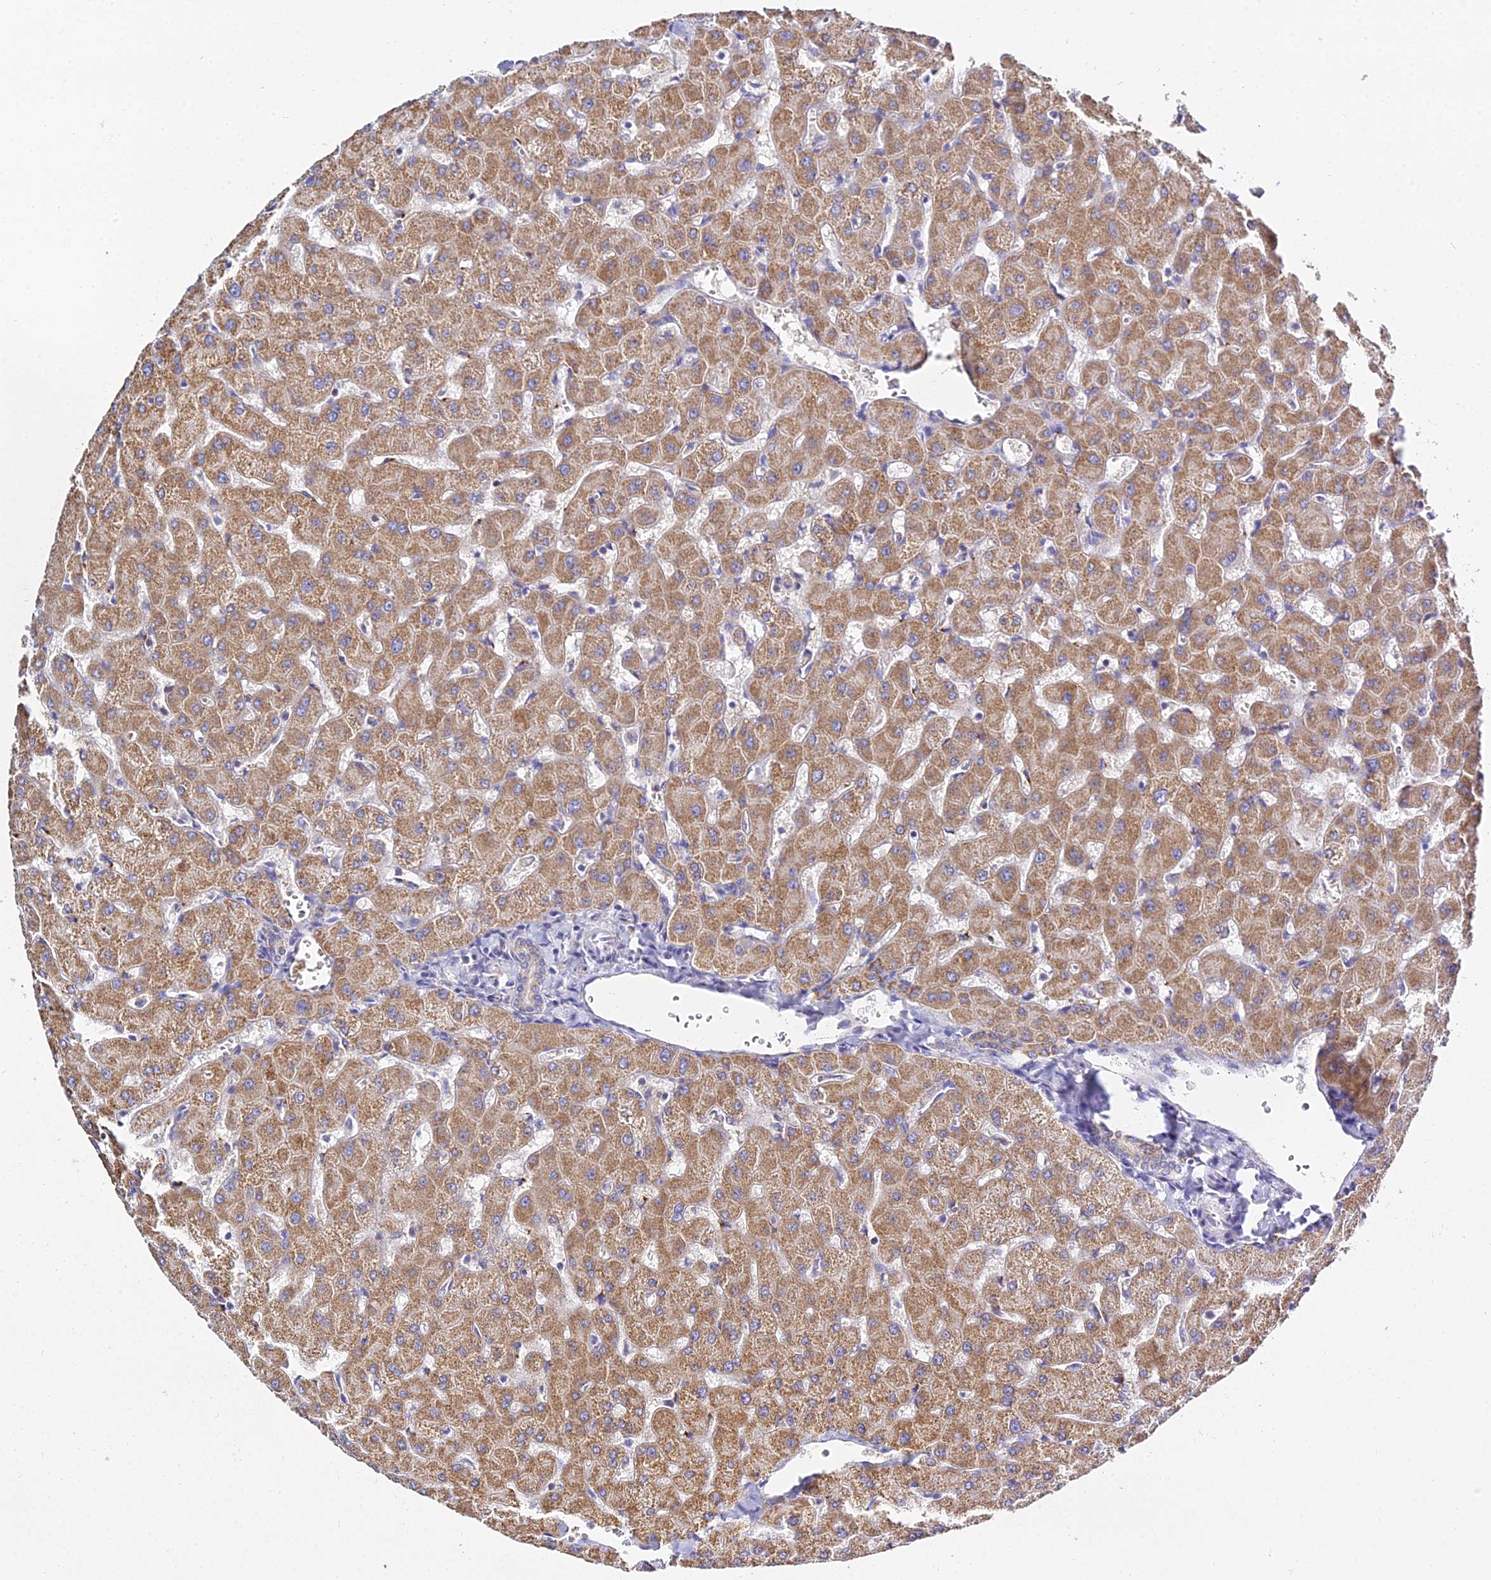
{"staining": {"intensity": "weak", "quantity": "25%-75%", "location": "cytoplasmic/membranous"}, "tissue": "liver", "cell_type": "Cholangiocytes", "image_type": "normal", "snomed": [{"axis": "morphology", "description": "Normal tissue, NOS"}, {"axis": "topography", "description": "Liver"}], "caption": "Protein positivity by immunohistochemistry (IHC) demonstrates weak cytoplasmic/membranous staining in about 25%-75% of cholangiocytes in normal liver. (Stains: DAB (3,3'-diaminobenzidine) in brown, nuclei in blue, Microscopy: brightfield microscopy at high magnification).", "gene": "TYW5", "patient": {"sex": "female", "age": 63}}